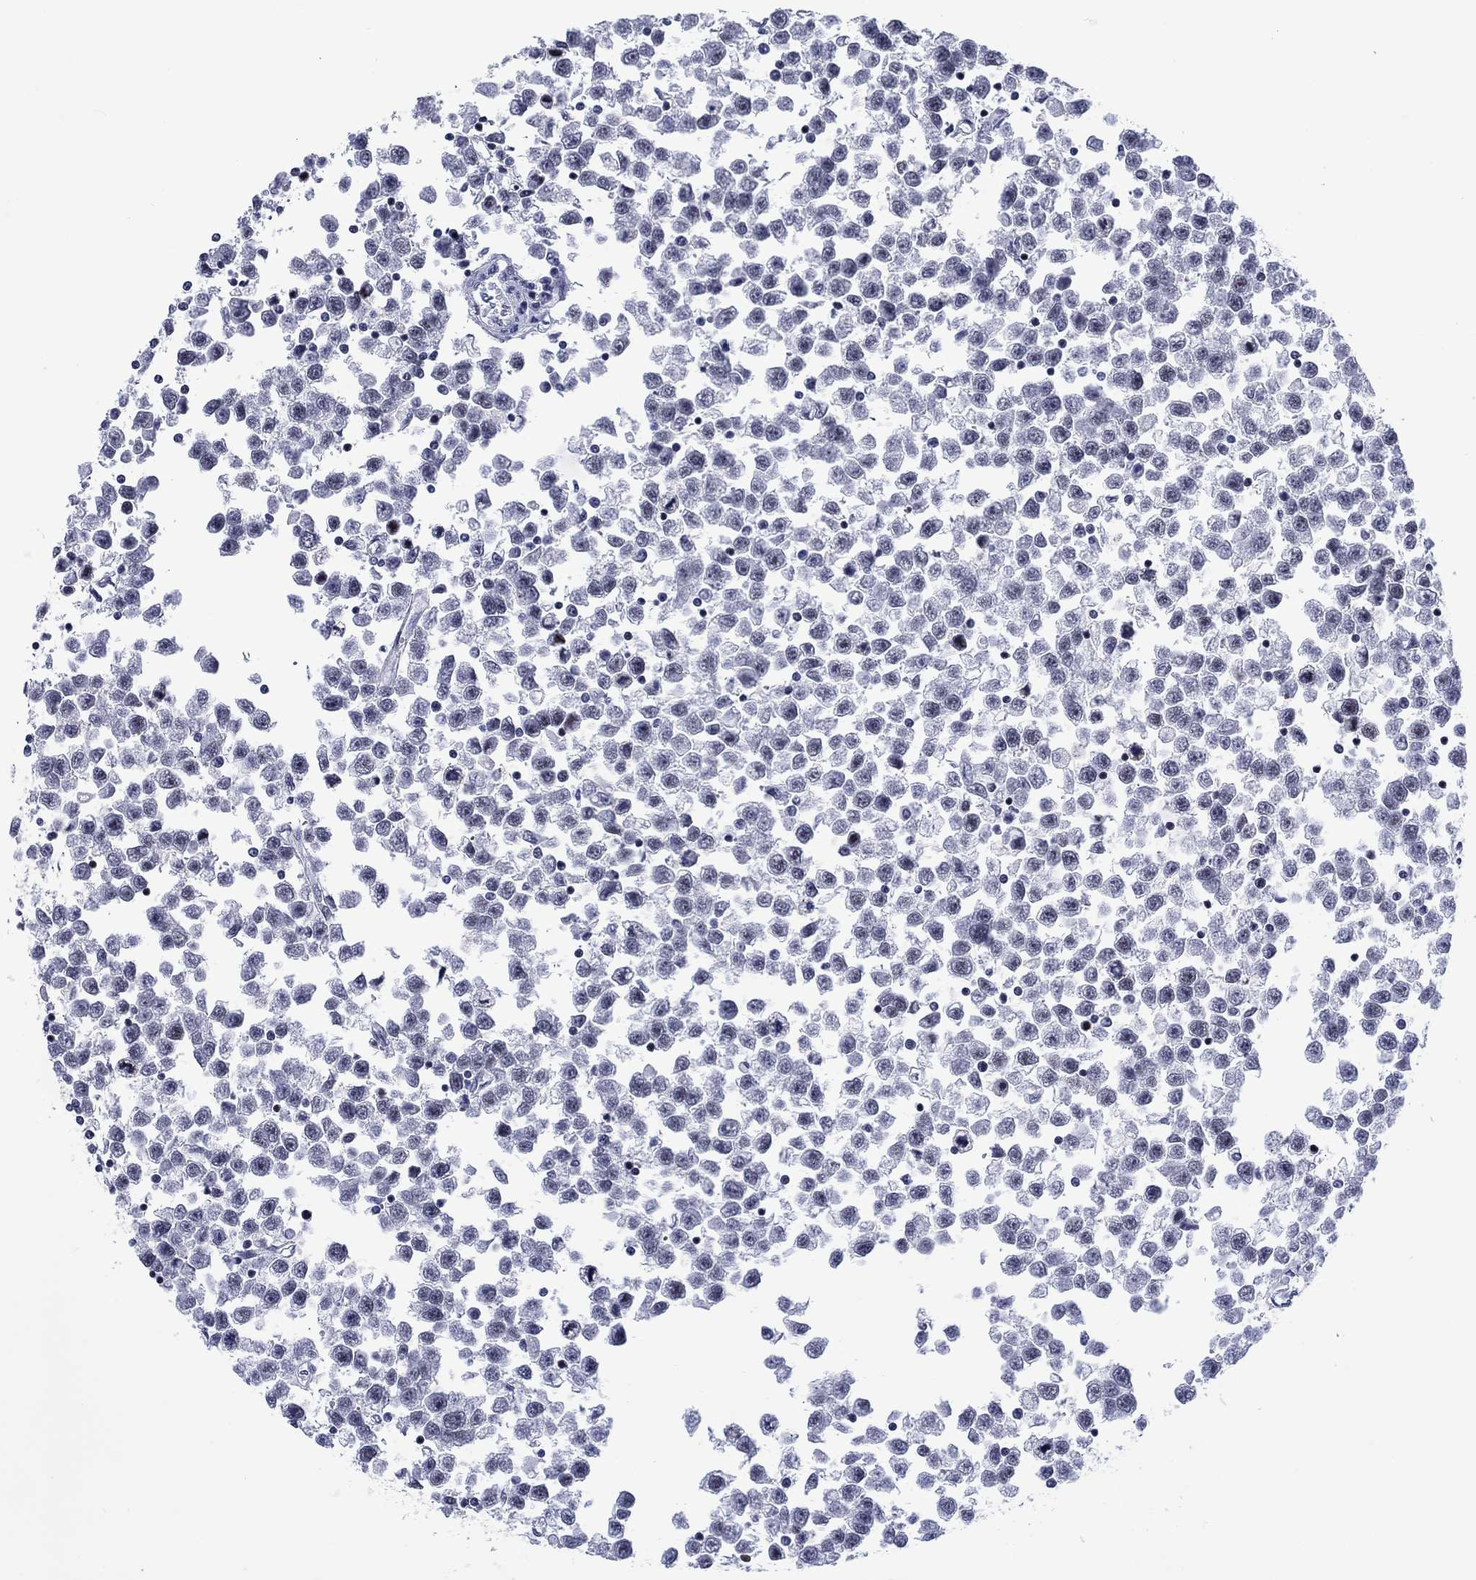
{"staining": {"intensity": "negative", "quantity": "none", "location": "none"}, "tissue": "testis cancer", "cell_type": "Tumor cells", "image_type": "cancer", "snomed": [{"axis": "morphology", "description": "Seminoma, NOS"}, {"axis": "topography", "description": "Testis"}], "caption": "Photomicrograph shows no protein staining in tumor cells of seminoma (testis) tissue.", "gene": "CDCA2", "patient": {"sex": "male", "age": 34}}